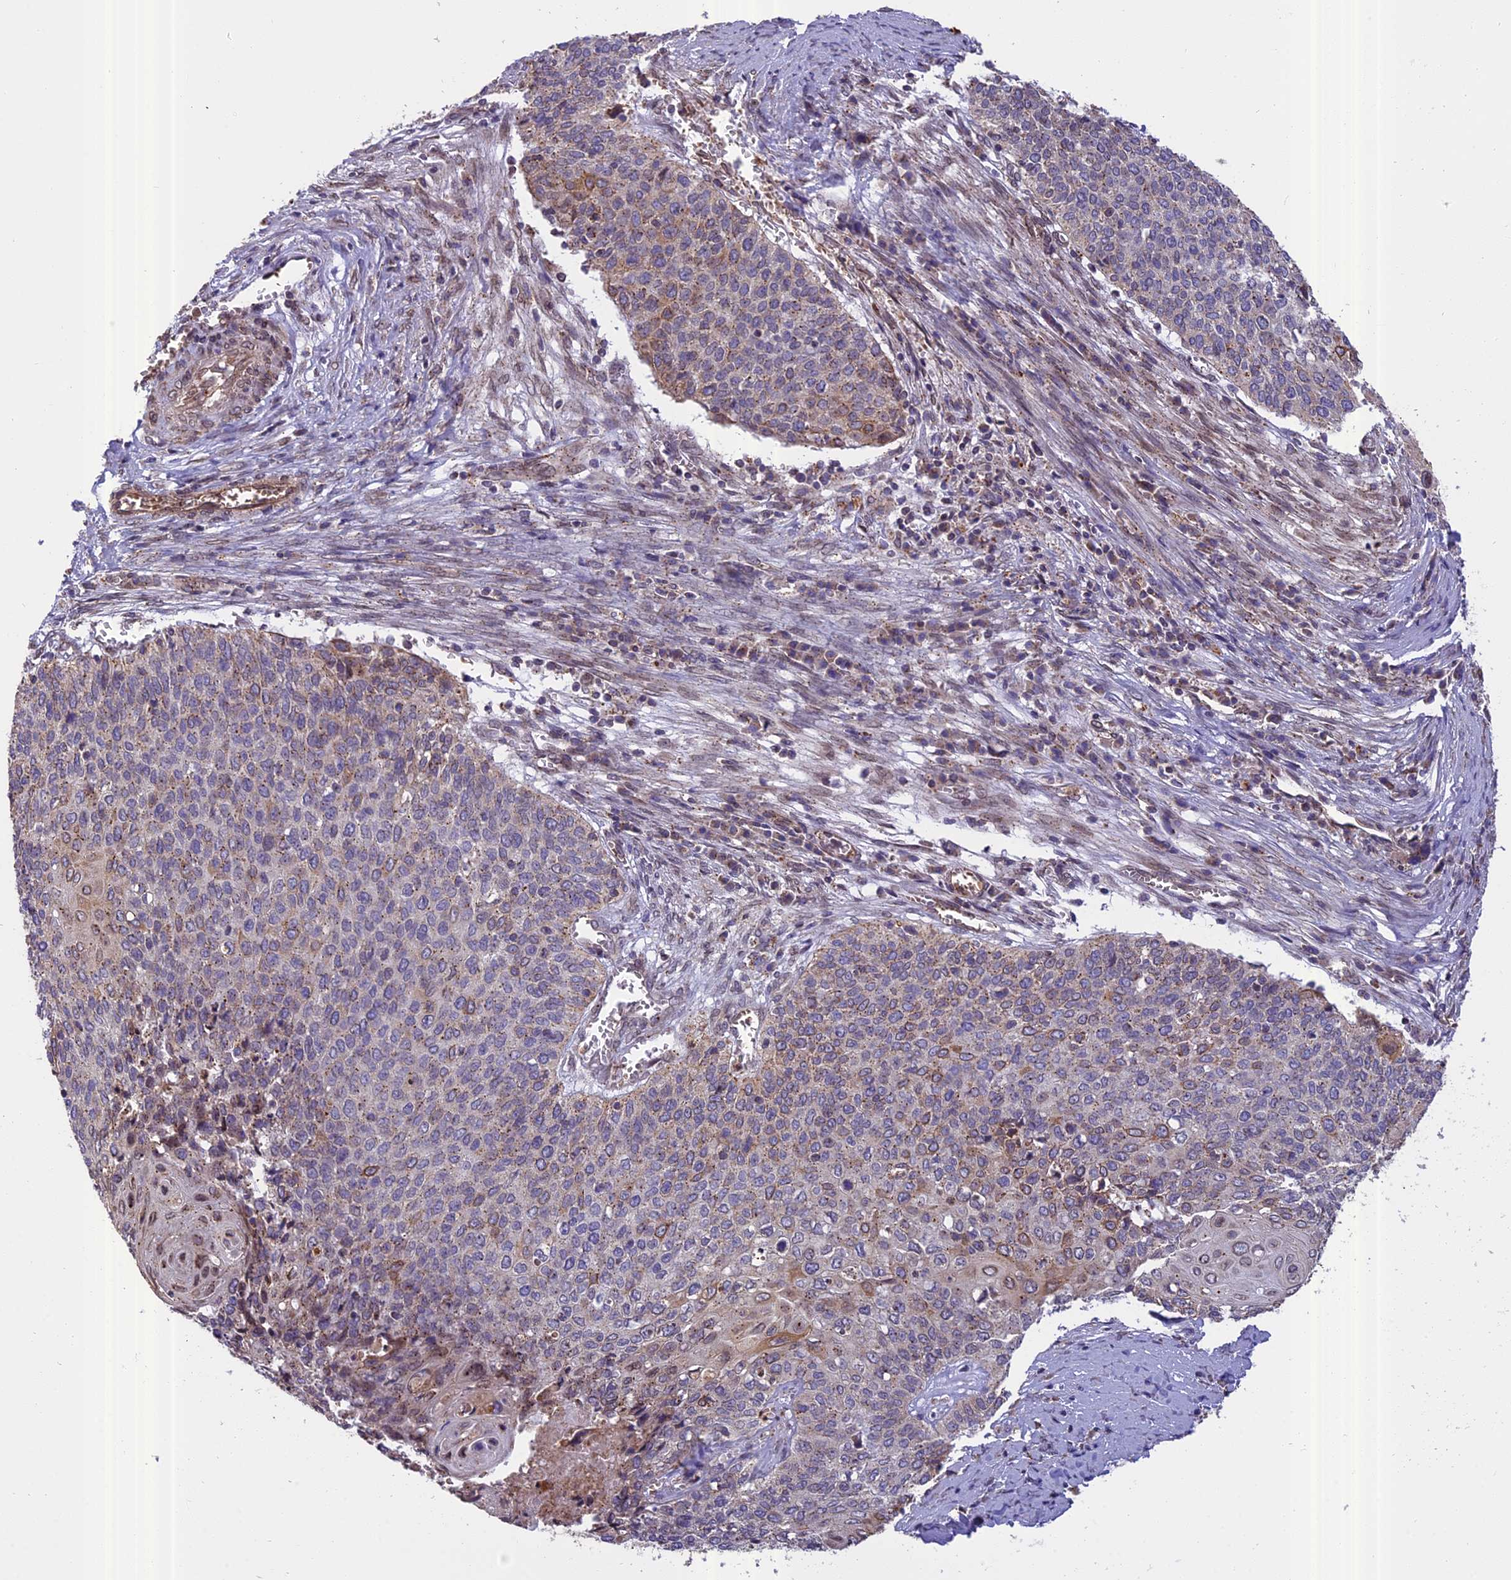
{"staining": {"intensity": "weak", "quantity": "25%-75%", "location": "cytoplasmic/membranous"}, "tissue": "cervical cancer", "cell_type": "Tumor cells", "image_type": "cancer", "snomed": [{"axis": "morphology", "description": "Squamous cell carcinoma, NOS"}, {"axis": "topography", "description": "Cervix"}], "caption": "Cervical squamous cell carcinoma tissue reveals weak cytoplasmic/membranous positivity in about 25%-75% of tumor cells", "gene": "CHMP2A", "patient": {"sex": "female", "age": 39}}